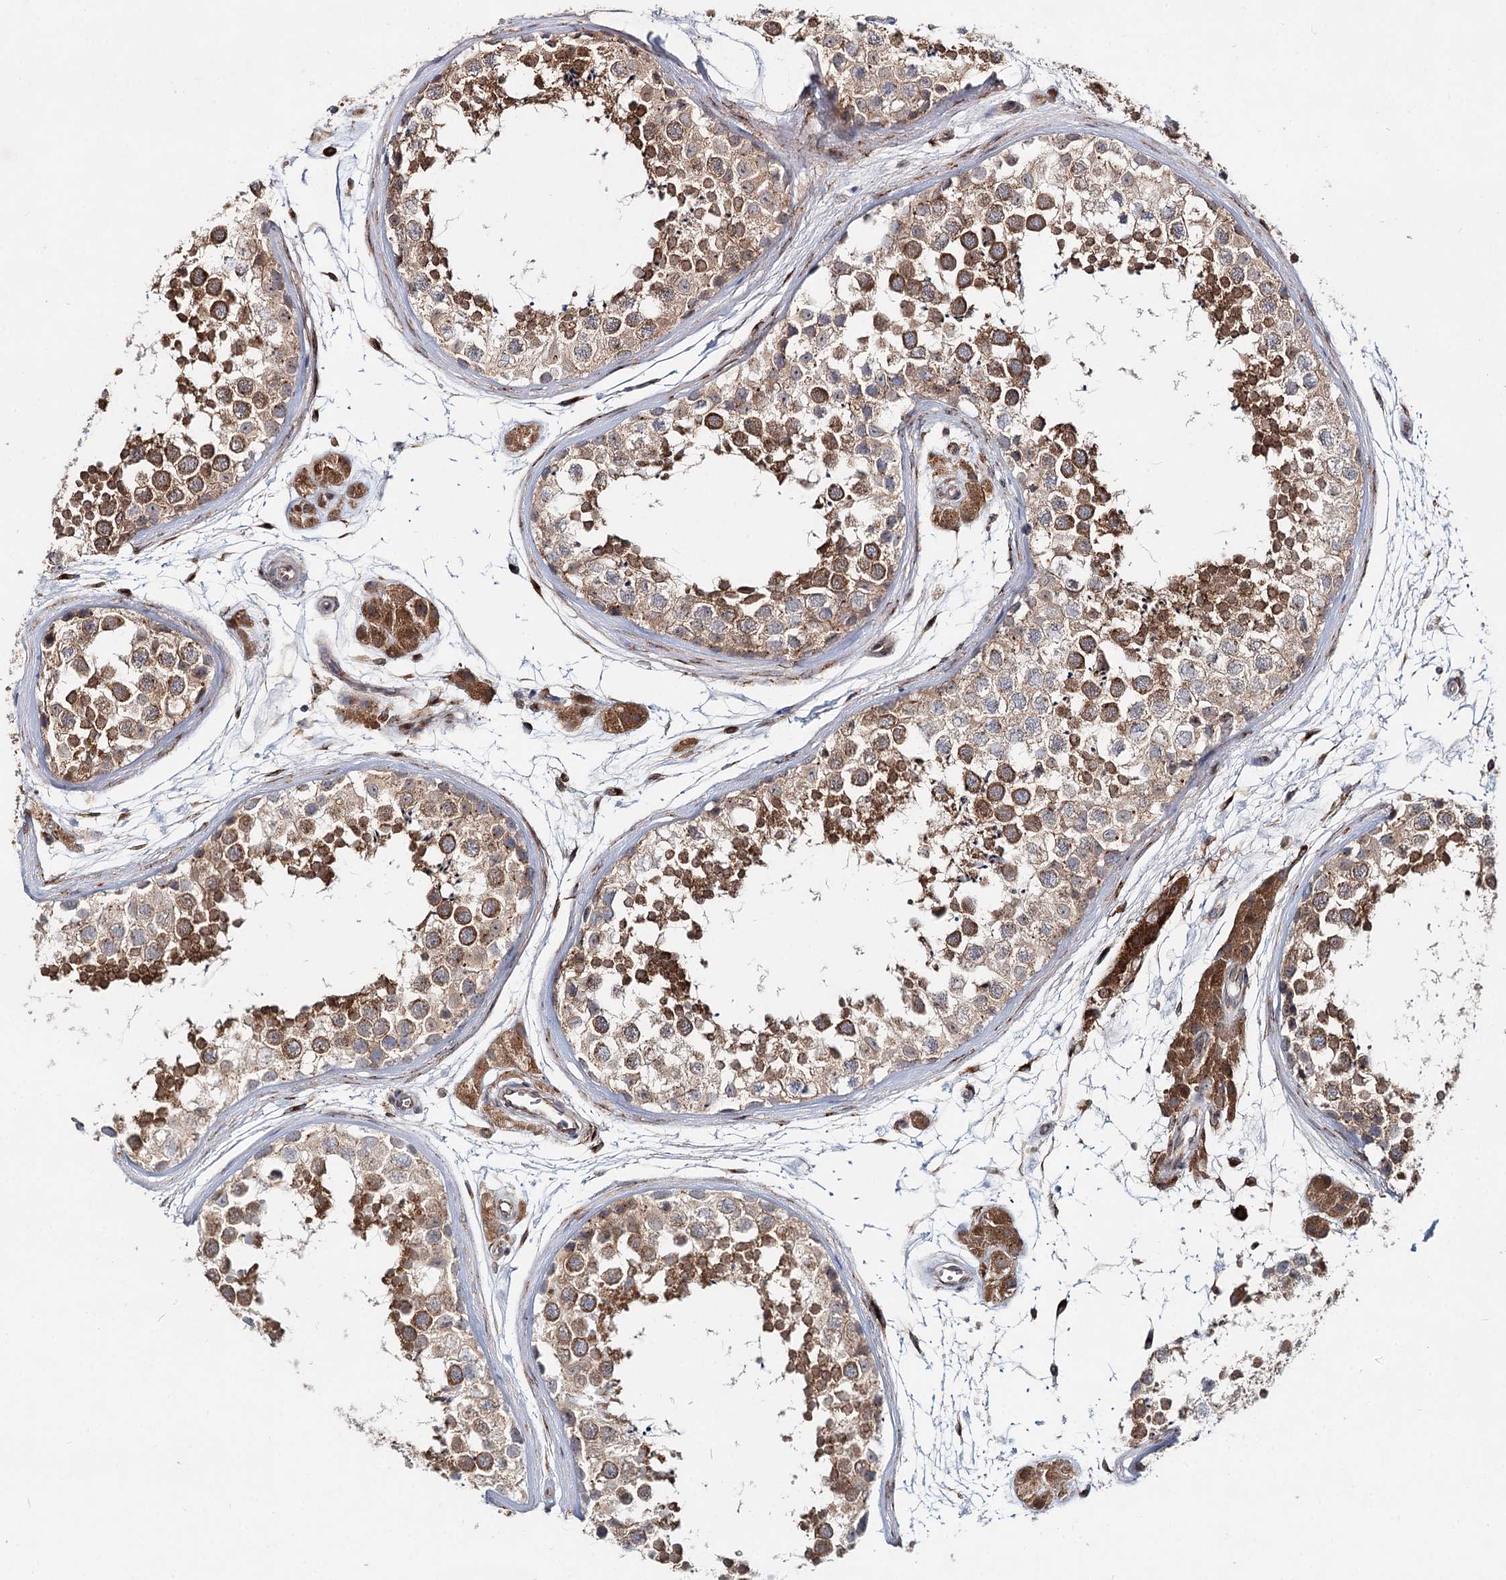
{"staining": {"intensity": "moderate", "quantity": ">75%", "location": "cytoplasmic/membranous"}, "tissue": "testis", "cell_type": "Cells in seminiferous ducts", "image_type": "normal", "snomed": [{"axis": "morphology", "description": "Normal tissue, NOS"}, {"axis": "topography", "description": "Testis"}], "caption": "Immunohistochemistry (IHC) (DAB (3,3'-diaminobenzidine)) staining of unremarkable human testis displays moderate cytoplasmic/membranous protein expression in about >75% of cells in seminiferous ducts.", "gene": "SPART", "patient": {"sex": "male", "age": 56}}